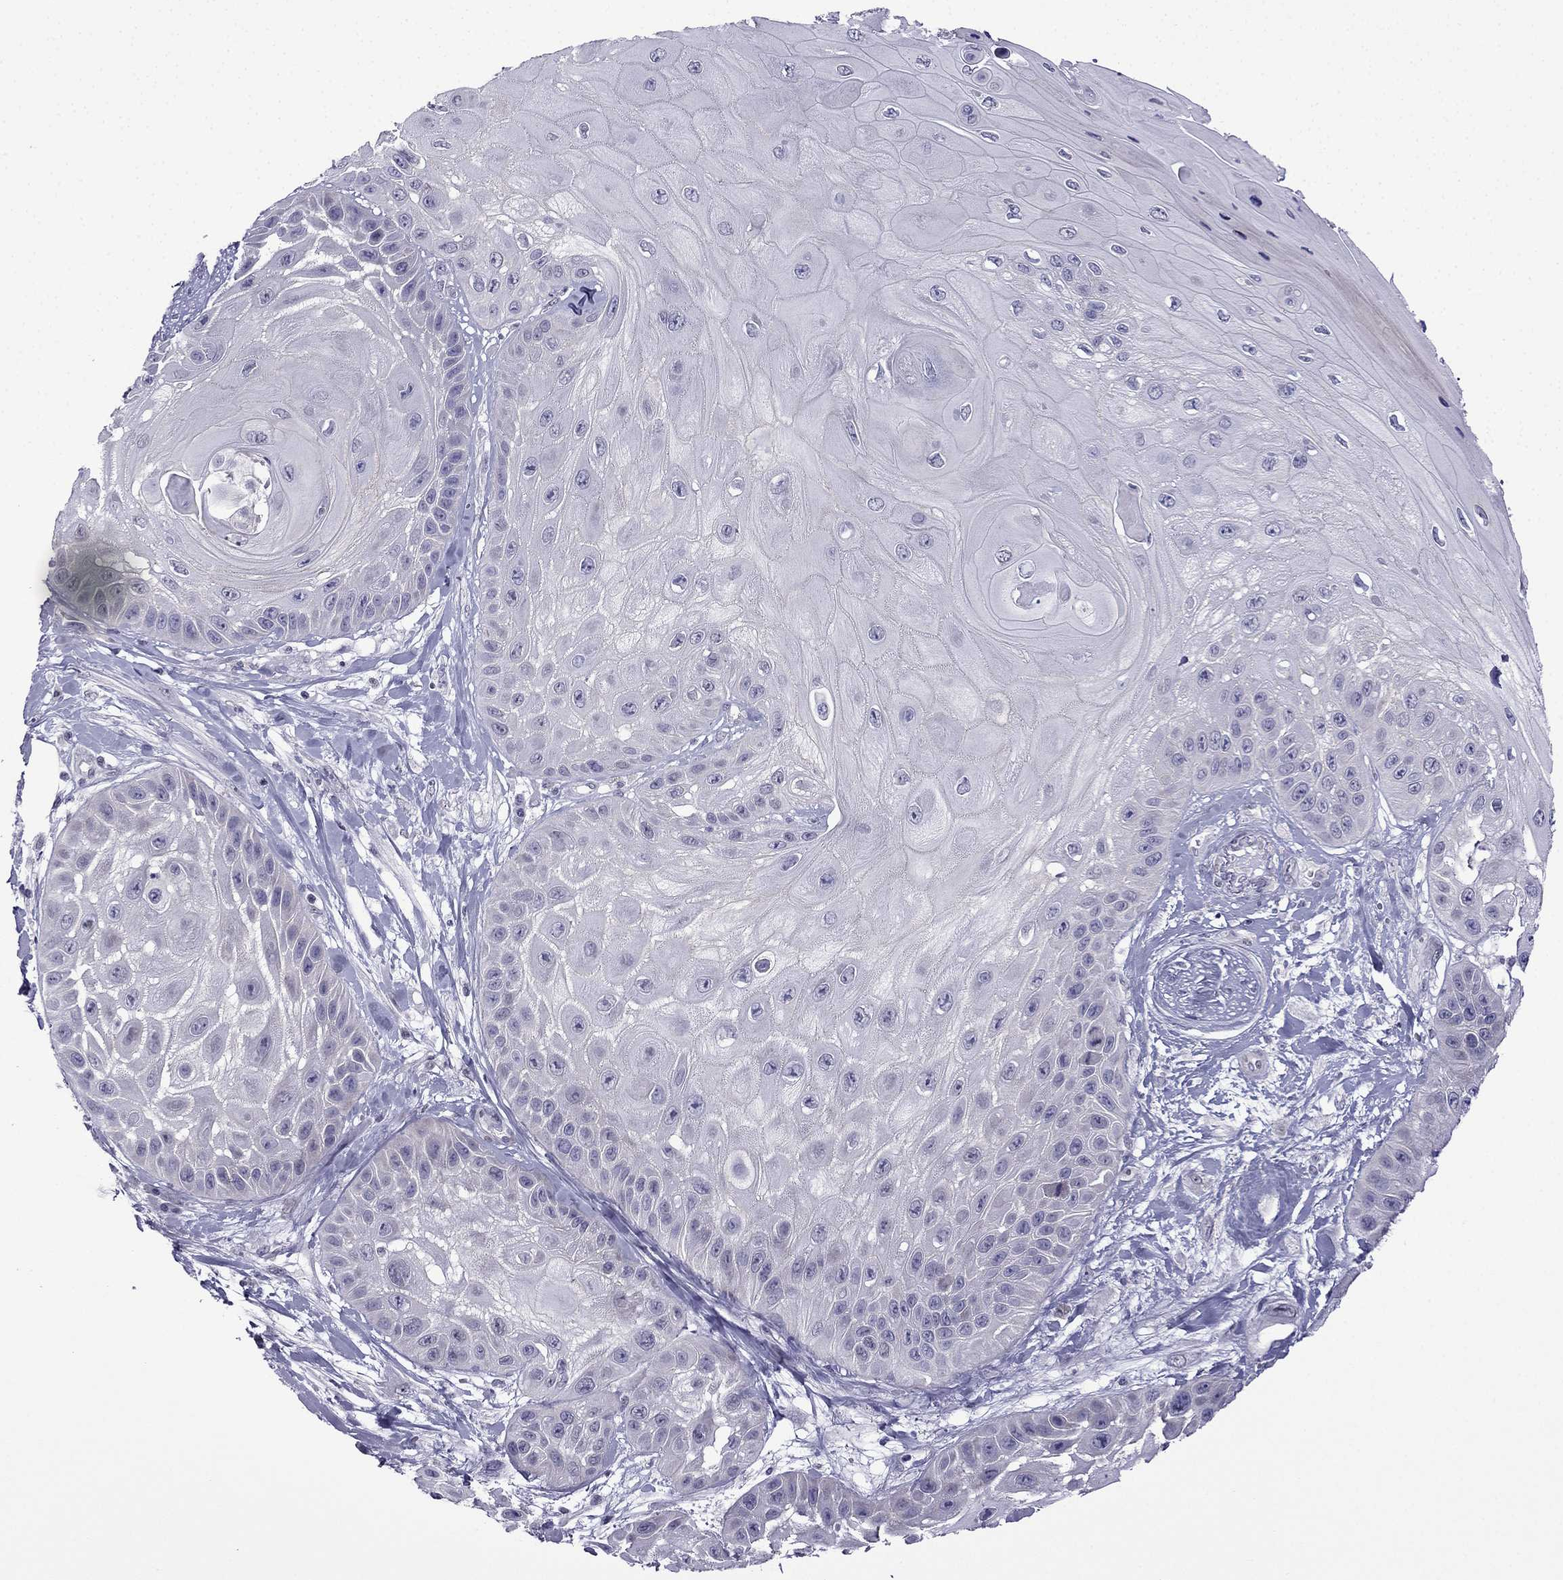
{"staining": {"intensity": "negative", "quantity": "none", "location": "none"}, "tissue": "skin cancer", "cell_type": "Tumor cells", "image_type": "cancer", "snomed": [{"axis": "morphology", "description": "Normal tissue, NOS"}, {"axis": "morphology", "description": "Squamous cell carcinoma, NOS"}, {"axis": "topography", "description": "Skin"}], "caption": "Tumor cells show no significant positivity in skin cancer (squamous cell carcinoma). Brightfield microscopy of IHC stained with DAB (3,3'-diaminobenzidine) (brown) and hematoxylin (blue), captured at high magnification.", "gene": "POM121L12", "patient": {"sex": "male", "age": 79}}